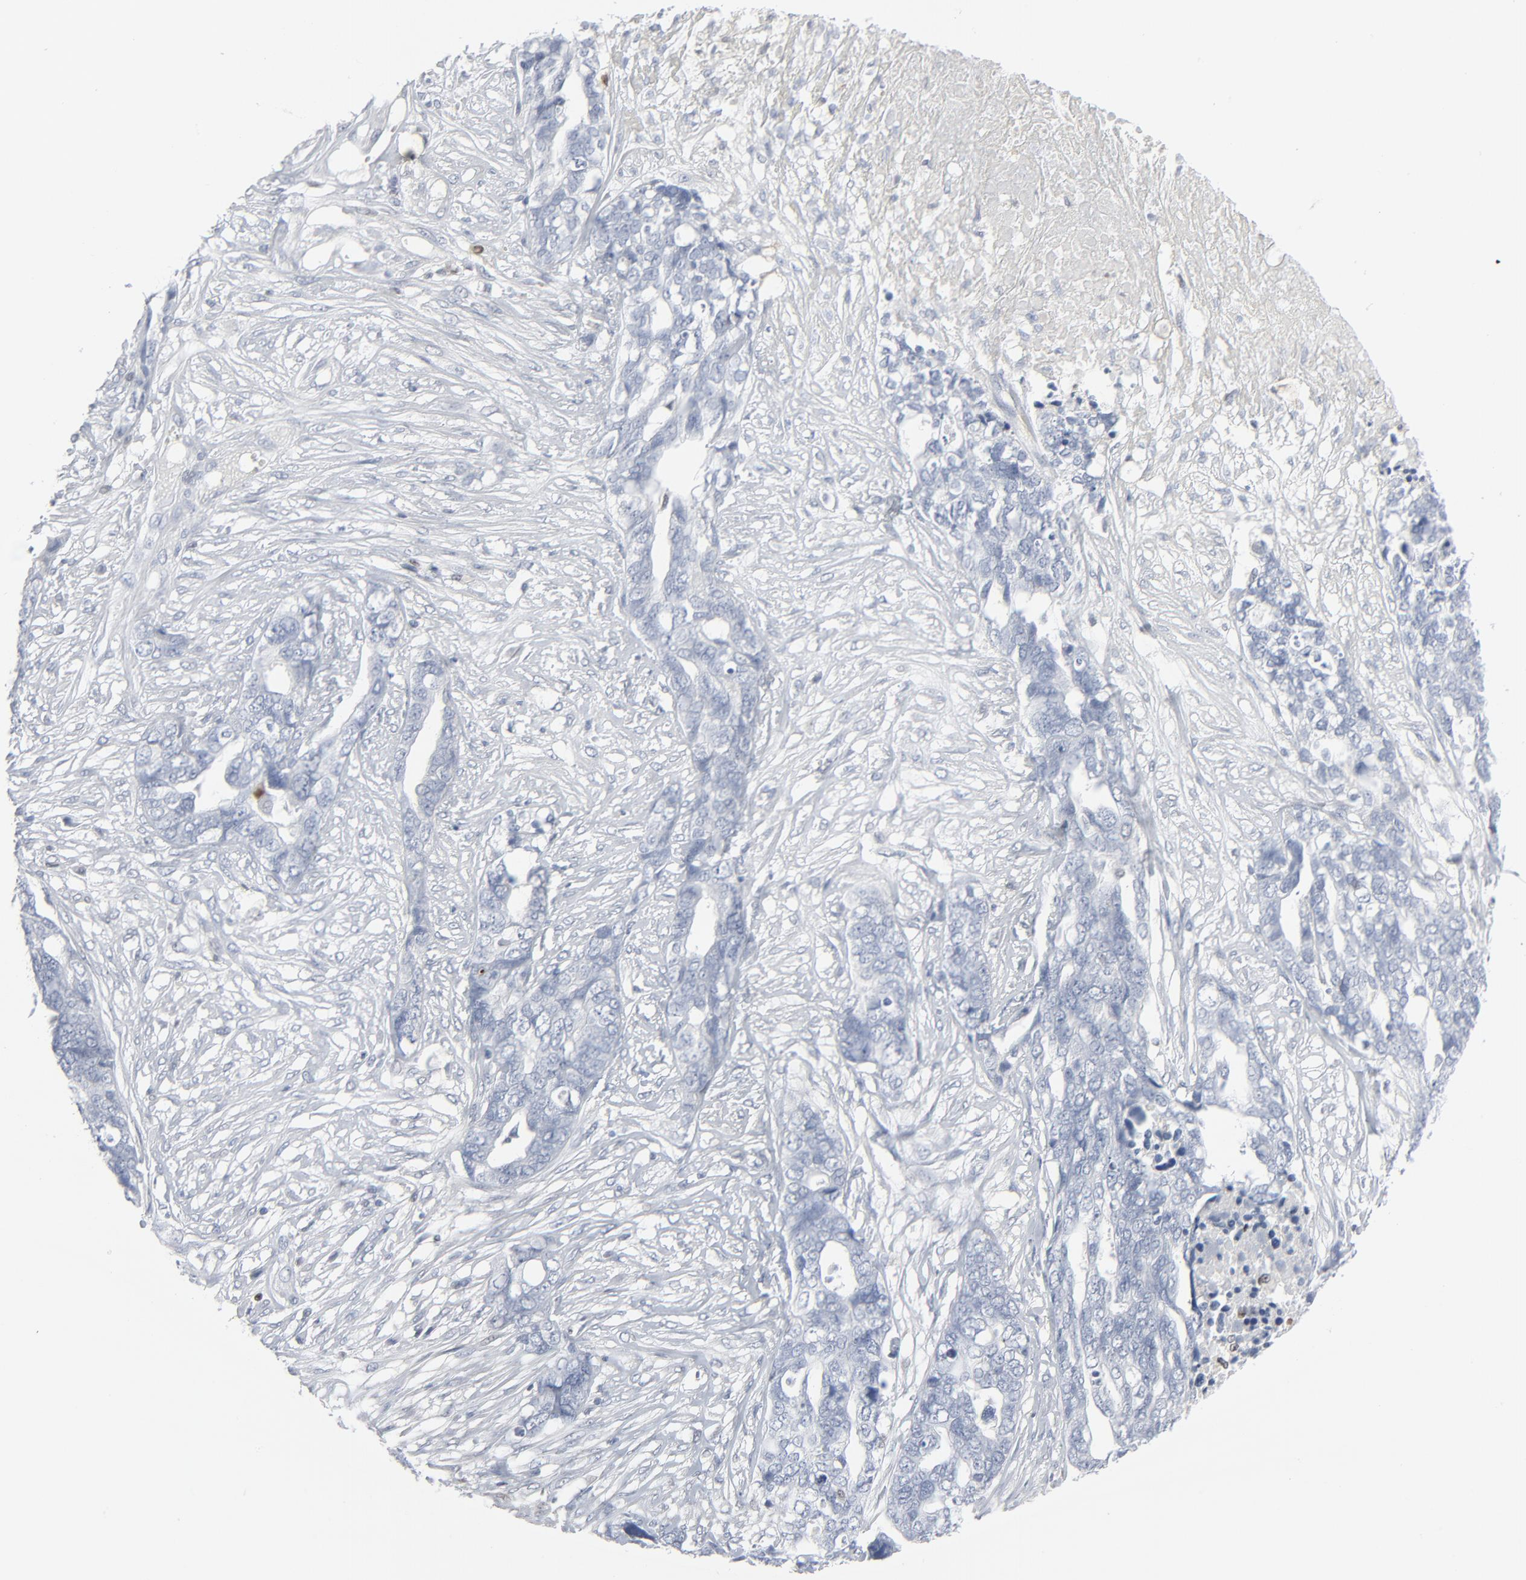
{"staining": {"intensity": "negative", "quantity": "none", "location": "none"}, "tissue": "ovarian cancer", "cell_type": "Tumor cells", "image_type": "cancer", "snomed": [{"axis": "morphology", "description": "Carcinoma, endometroid"}, {"axis": "topography", "description": "Ovary"}], "caption": "Immunohistochemistry image of human endometroid carcinoma (ovarian) stained for a protein (brown), which displays no staining in tumor cells.", "gene": "MITF", "patient": {"sex": "female", "age": 61}}